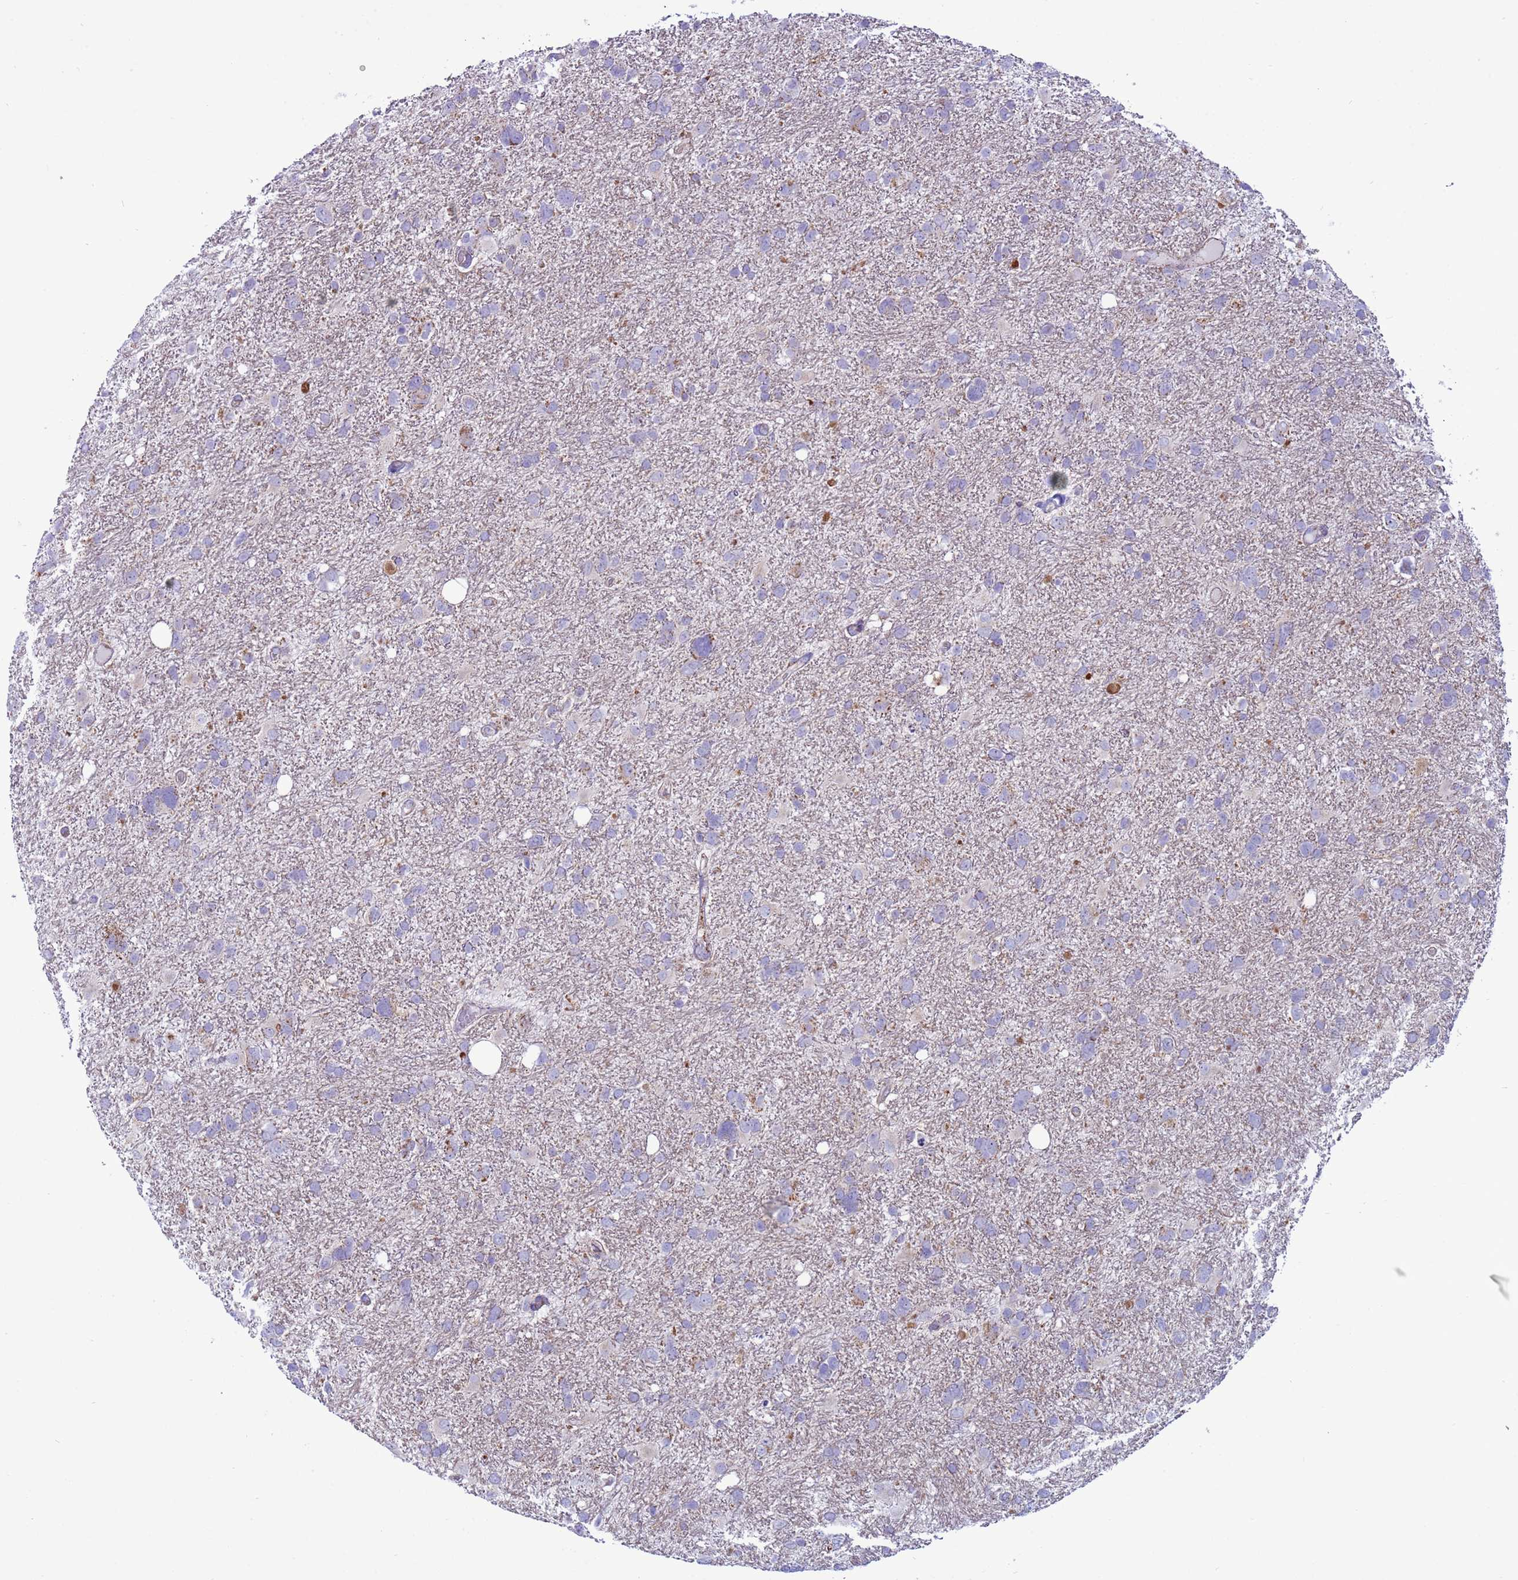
{"staining": {"intensity": "negative", "quantity": "none", "location": "none"}, "tissue": "glioma", "cell_type": "Tumor cells", "image_type": "cancer", "snomed": [{"axis": "morphology", "description": "Glioma, malignant, High grade"}, {"axis": "topography", "description": "Brain"}], "caption": "This is an IHC micrograph of glioma. There is no staining in tumor cells.", "gene": "NCALD", "patient": {"sex": "male", "age": 61}}